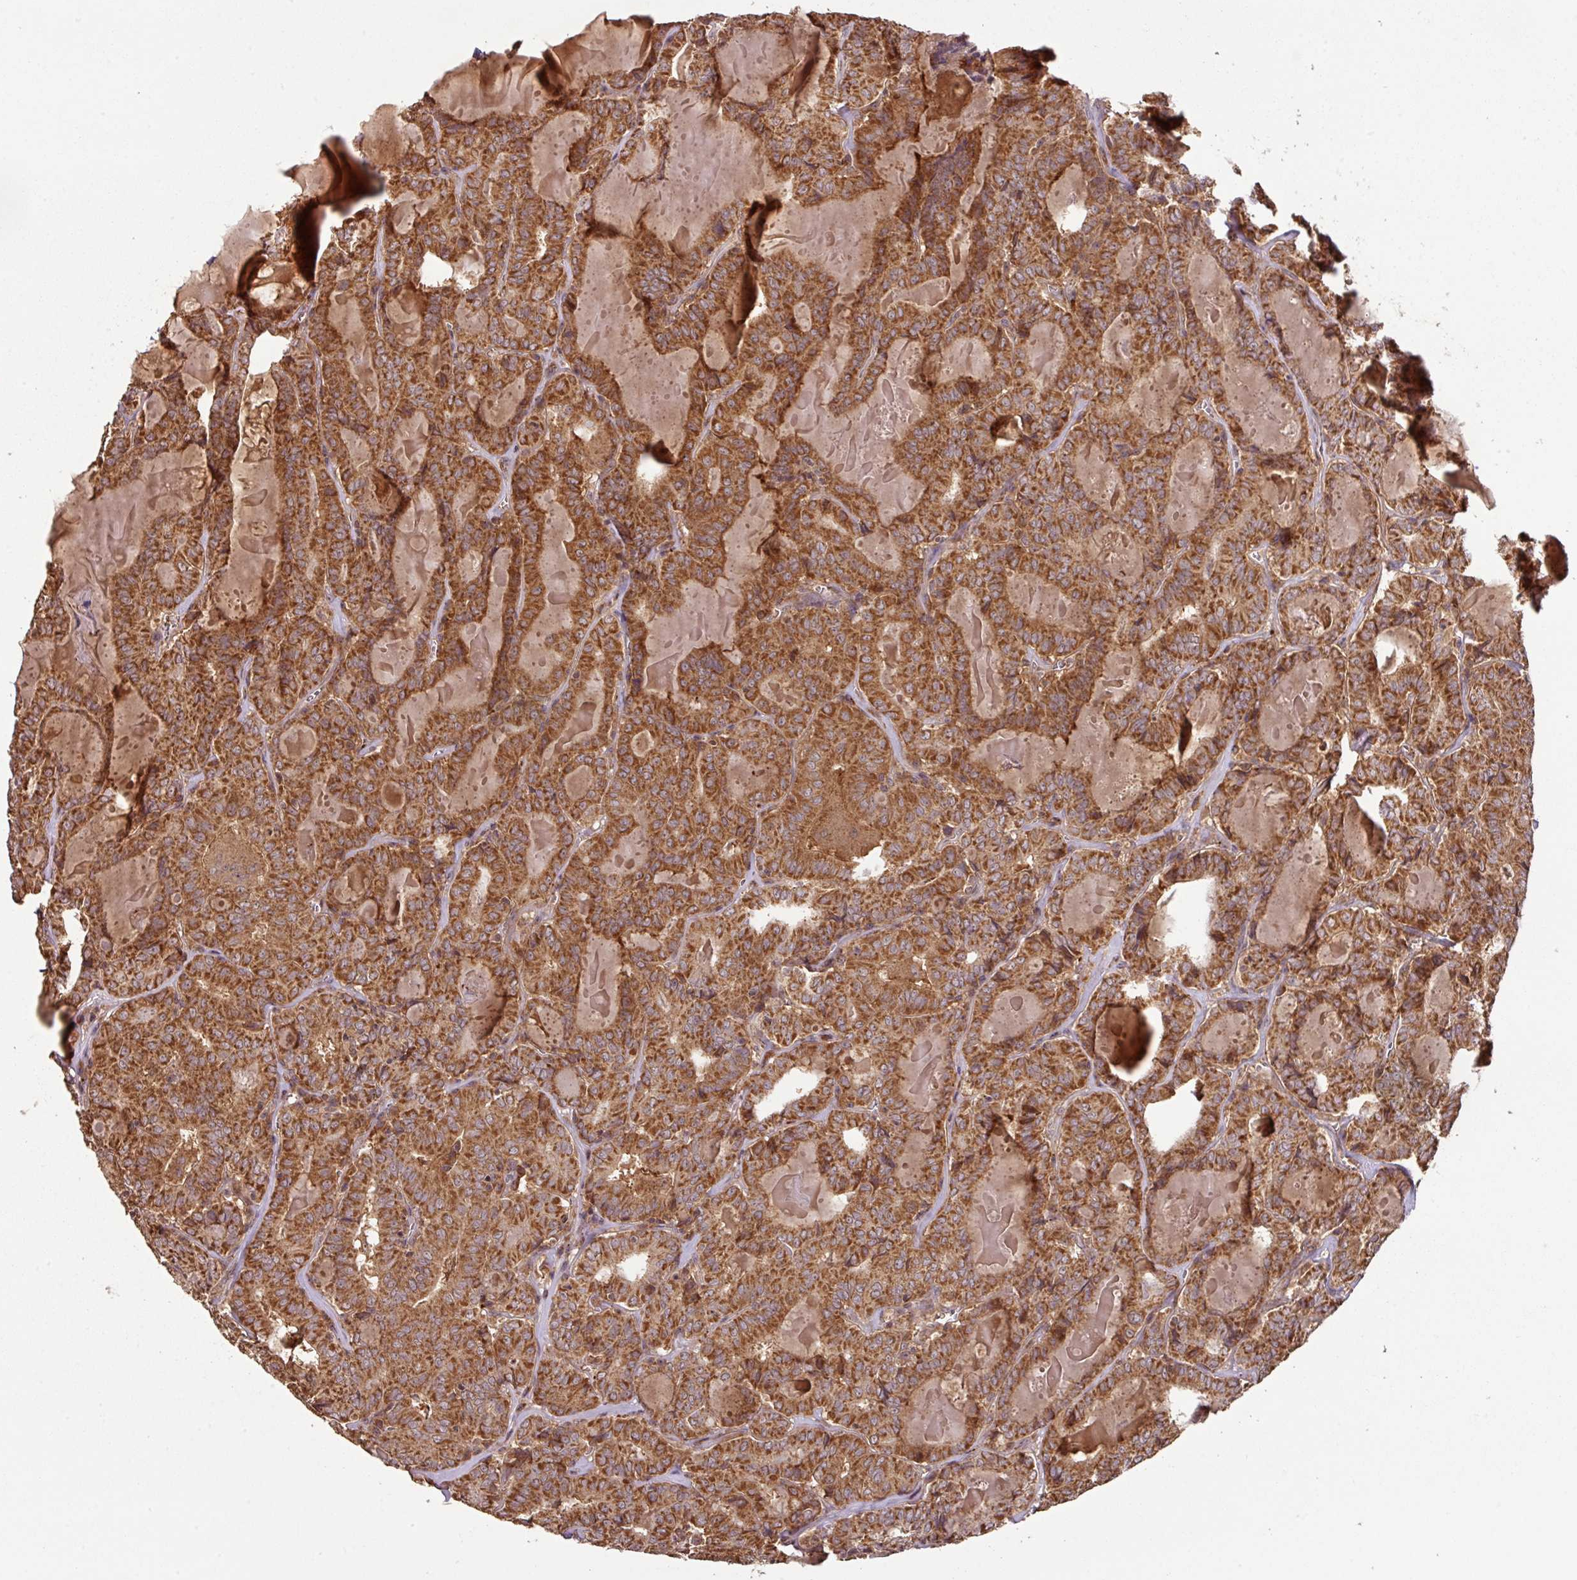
{"staining": {"intensity": "strong", "quantity": ">75%", "location": "cytoplasmic/membranous"}, "tissue": "thyroid cancer", "cell_type": "Tumor cells", "image_type": "cancer", "snomed": [{"axis": "morphology", "description": "Papillary adenocarcinoma, NOS"}, {"axis": "topography", "description": "Thyroid gland"}], "caption": "Thyroid papillary adenocarcinoma stained with immunohistochemistry (IHC) demonstrates strong cytoplasmic/membranous staining in approximately >75% of tumor cells. Ihc stains the protein in brown and the nuclei are stained blue.", "gene": "MRRF", "patient": {"sex": "female", "age": 72}}